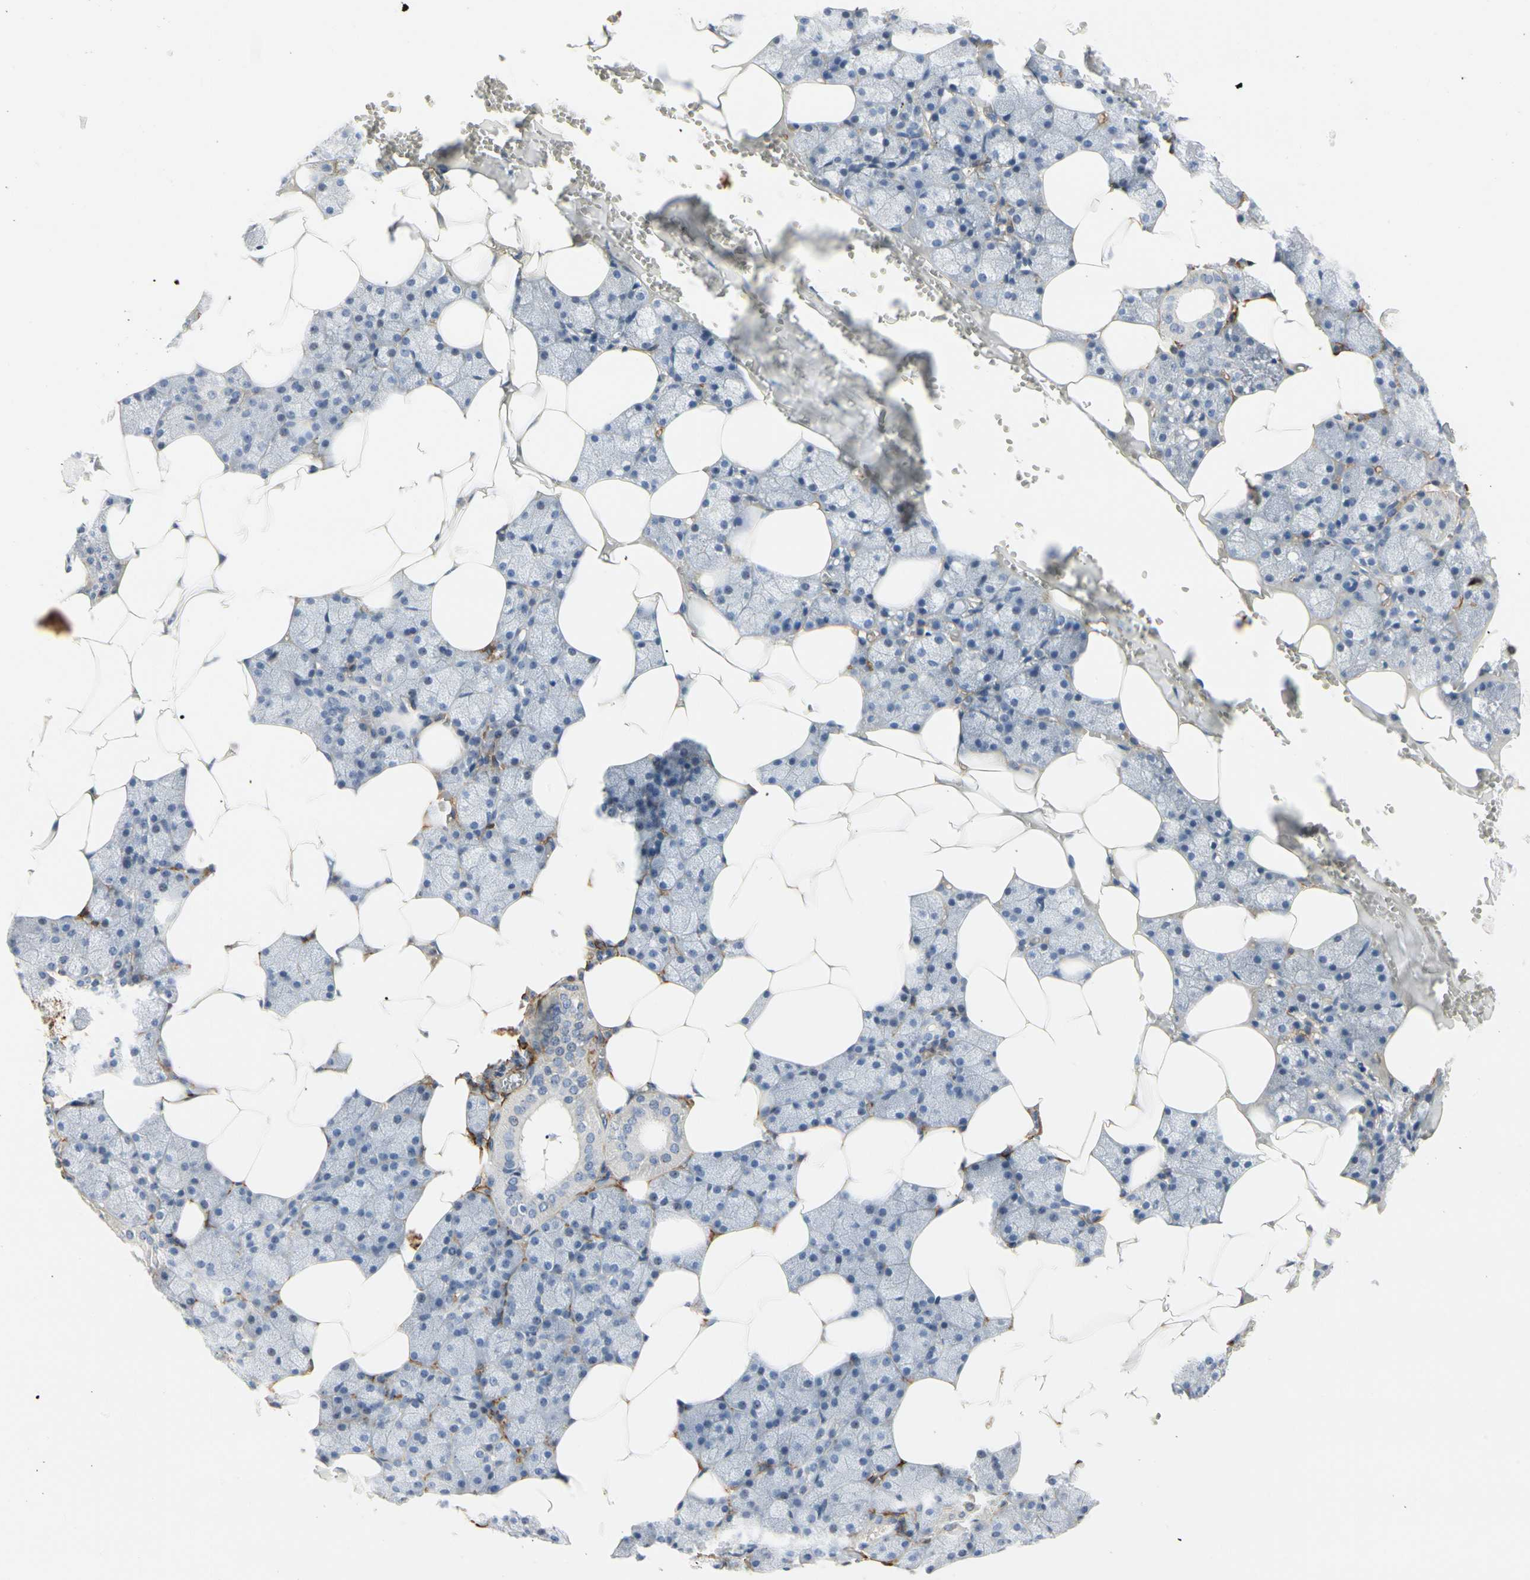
{"staining": {"intensity": "negative", "quantity": "none", "location": "none"}, "tissue": "salivary gland", "cell_type": "Glandular cells", "image_type": "normal", "snomed": [{"axis": "morphology", "description": "Normal tissue, NOS"}, {"axis": "topography", "description": "Salivary gland"}], "caption": "Histopathology image shows no significant protein positivity in glandular cells of normal salivary gland. (DAB (3,3'-diaminobenzidine) IHC, high magnification).", "gene": "GGT5", "patient": {"sex": "male", "age": 62}}